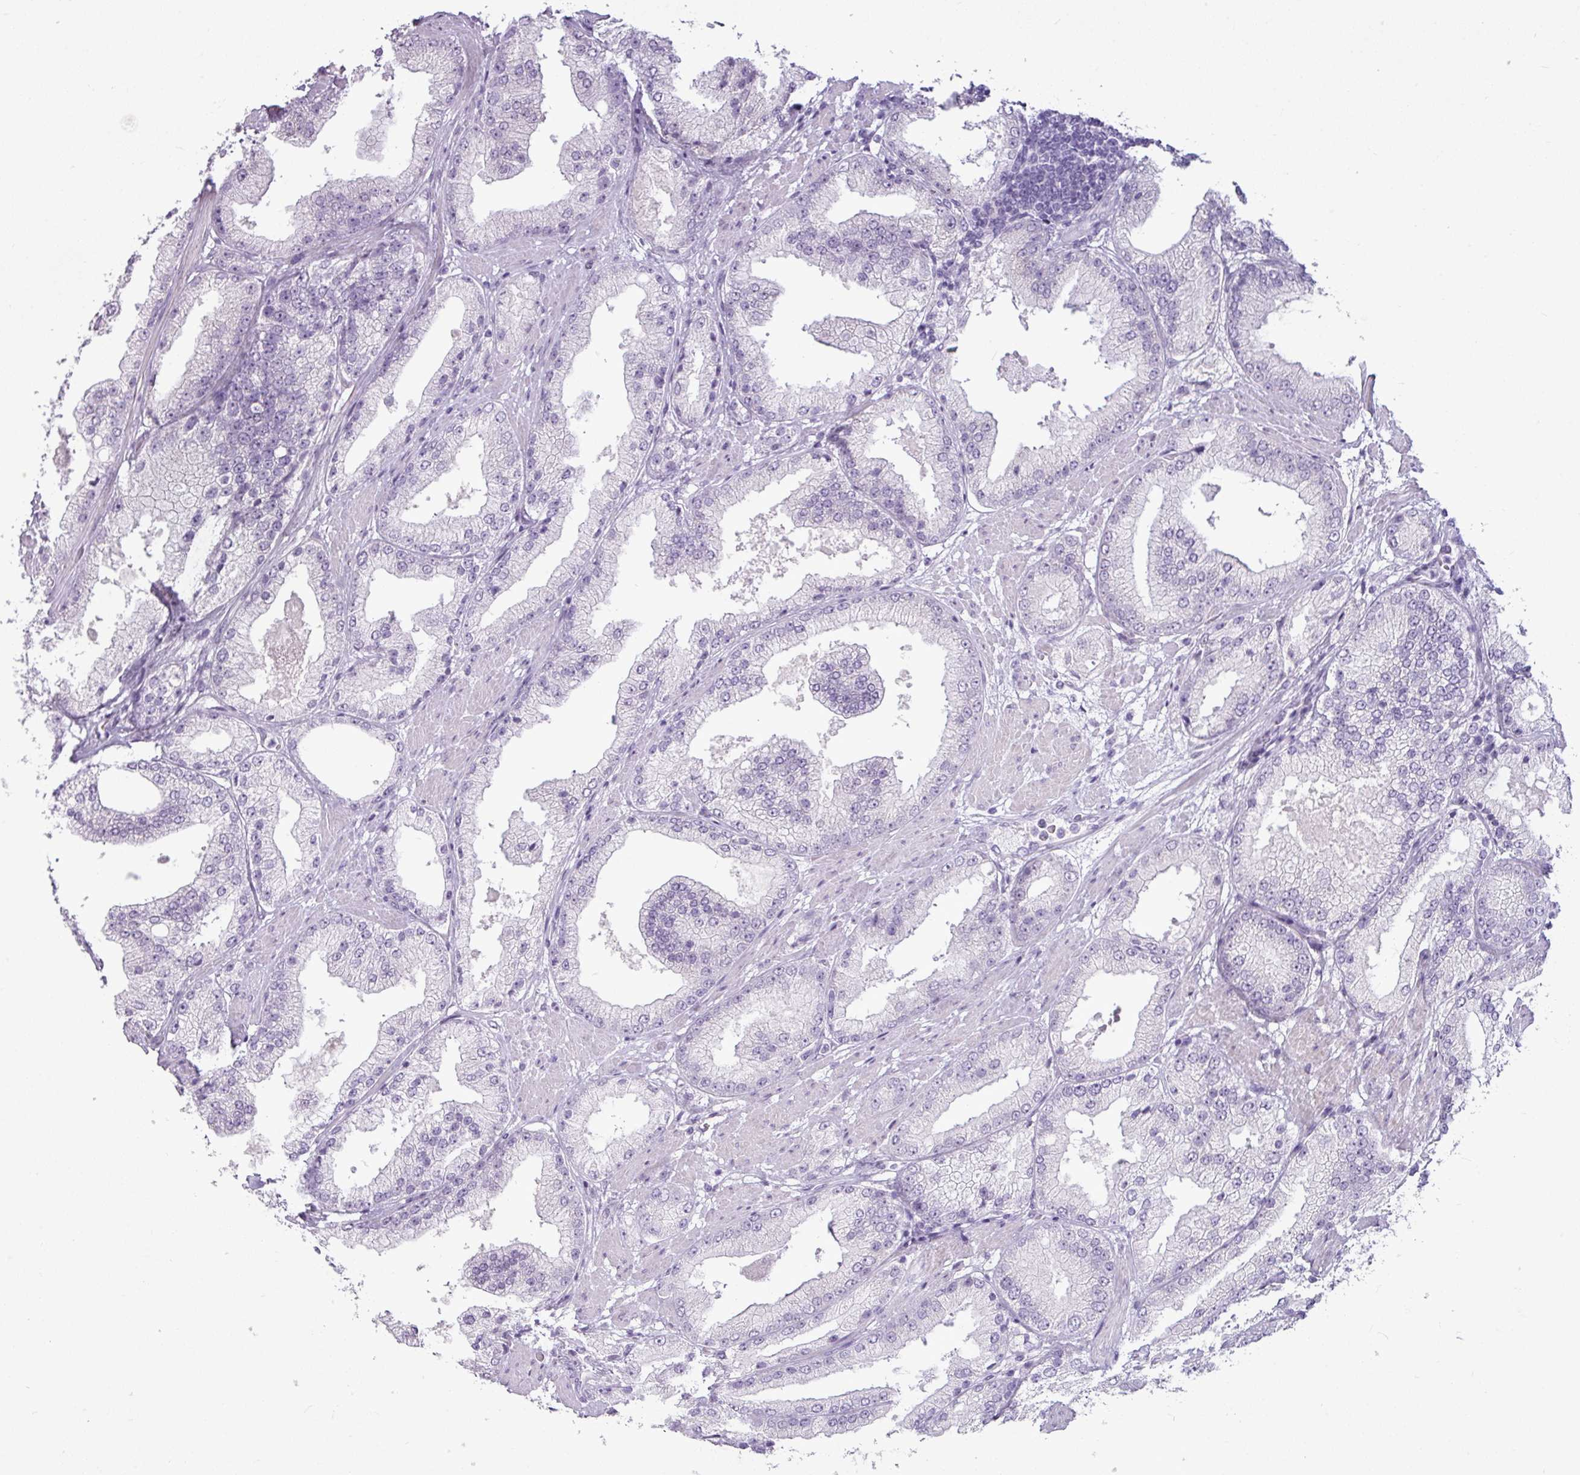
{"staining": {"intensity": "negative", "quantity": "none", "location": "none"}, "tissue": "prostate cancer", "cell_type": "Tumor cells", "image_type": "cancer", "snomed": [{"axis": "morphology", "description": "Adenocarcinoma, Low grade"}, {"axis": "topography", "description": "Prostate"}], "caption": "The photomicrograph exhibits no significant positivity in tumor cells of prostate low-grade adenocarcinoma.", "gene": "AMY2A", "patient": {"sex": "male", "age": 67}}